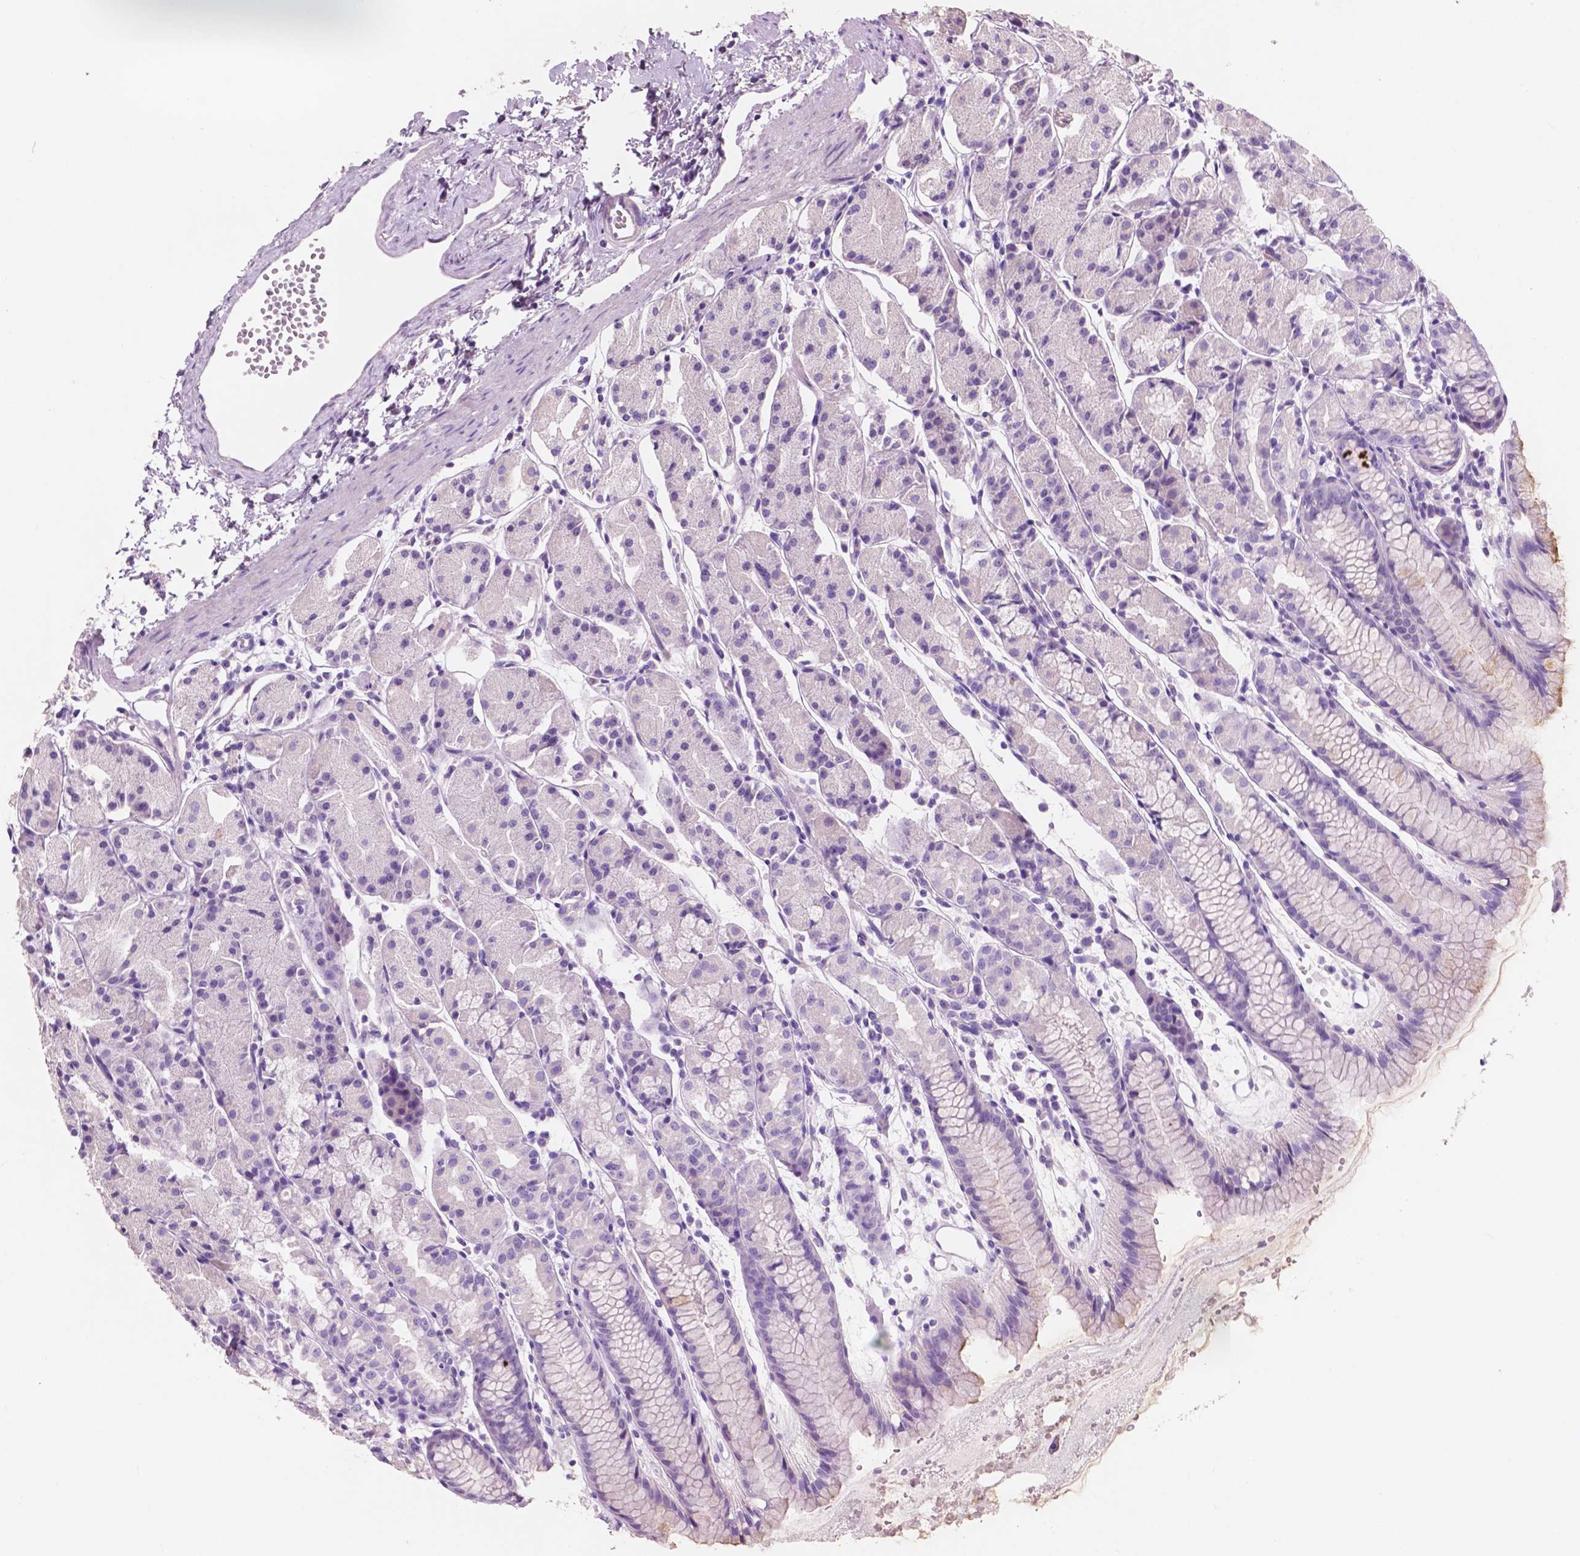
{"staining": {"intensity": "negative", "quantity": "none", "location": "none"}, "tissue": "stomach", "cell_type": "Glandular cells", "image_type": "normal", "snomed": [{"axis": "morphology", "description": "Normal tissue, NOS"}, {"axis": "topography", "description": "Stomach, upper"}], "caption": "High magnification brightfield microscopy of benign stomach stained with DAB (3,3'-diaminobenzidine) (brown) and counterstained with hematoxylin (blue): glandular cells show no significant staining. Nuclei are stained in blue.", "gene": "CUZD1", "patient": {"sex": "male", "age": 47}}